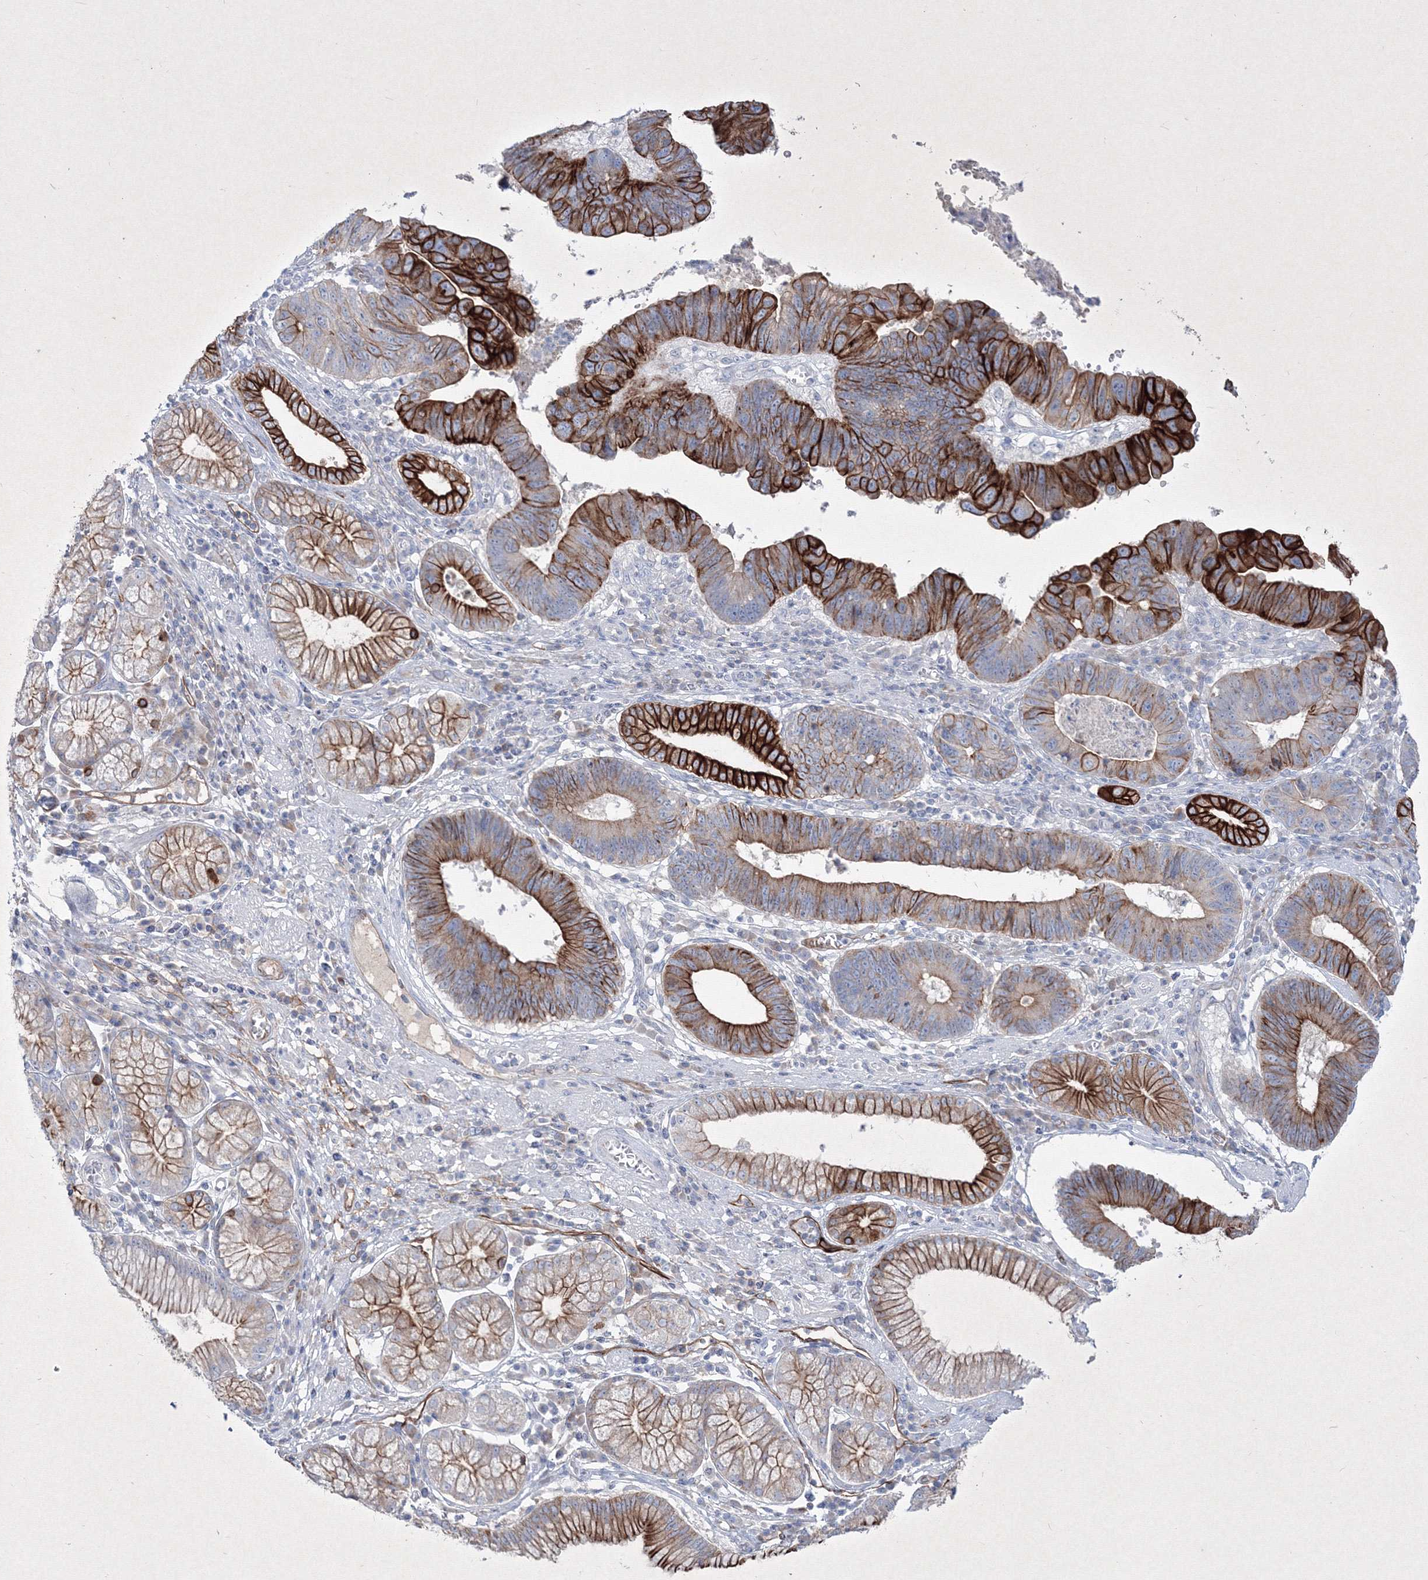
{"staining": {"intensity": "strong", "quantity": ">75%", "location": "cytoplasmic/membranous"}, "tissue": "stomach cancer", "cell_type": "Tumor cells", "image_type": "cancer", "snomed": [{"axis": "morphology", "description": "Adenocarcinoma, NOS"}, {"axis": "topography", "description": "Stomach"}], "caption": "An IHC image of neoplastic tissue is shown. Protein staining in brown shows strong cytoplasmic/membranous positivity in stomach cancer within tumor cells.", "gene": "TMEM139", "patient": {"sex": "male", "age": 59}}